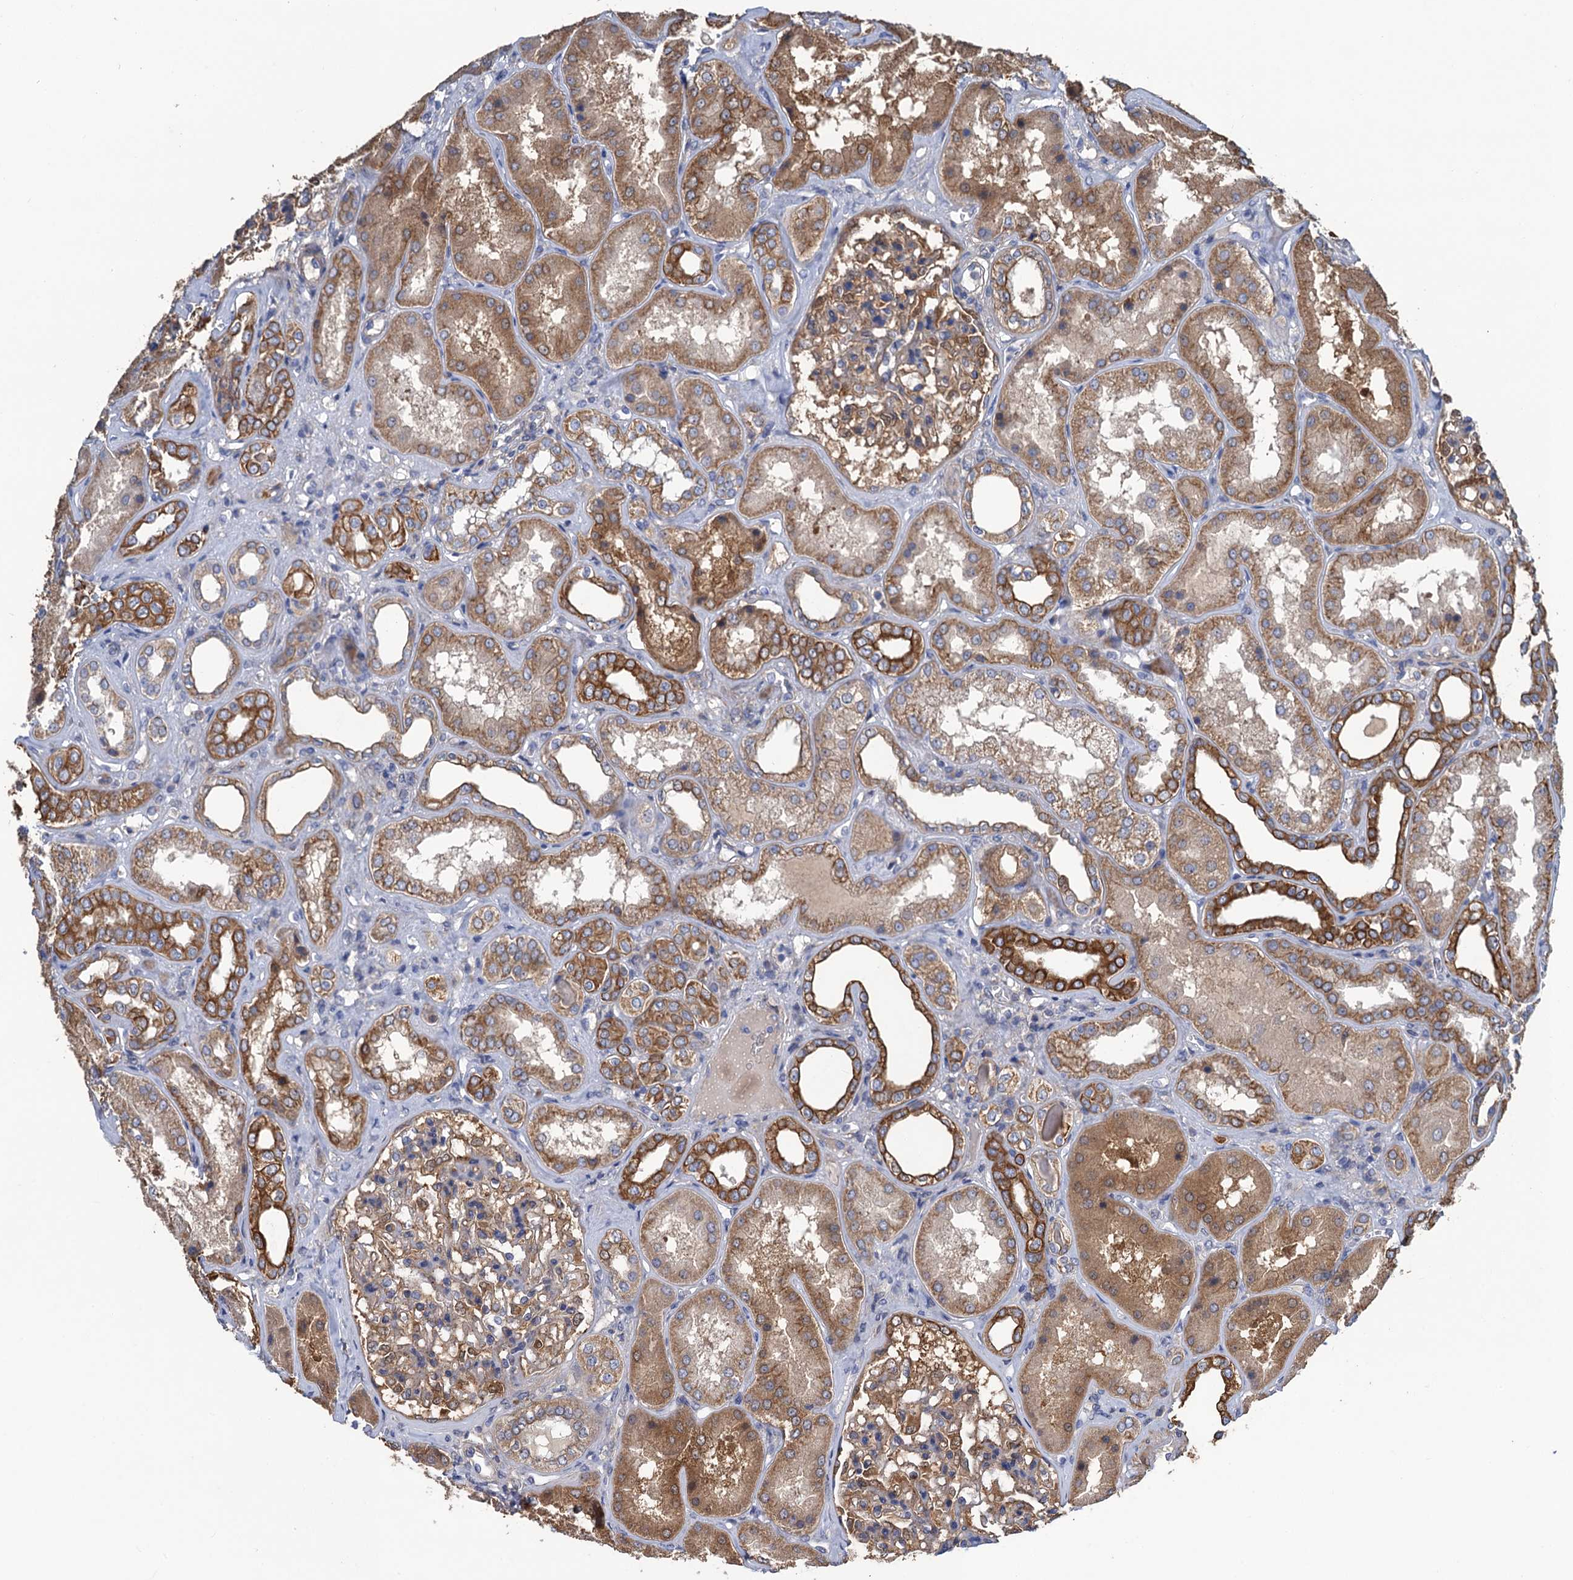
{"staining": {"intensity": "moderate", "quantity": ">75%", "location": "cytoplasmic/membranous"}, "tissue": "kidney", "cell_type": "Cells in glomeruli", "image_type": "normal", "snomed": [{"axis": "morphology", "description": "Normal tissue, NOS"}, {"axis": "topography", "description": "Kidney"}], "caption": "High-power microscopy captured an IHC micrograph of unremarkable kidney, revealing moderate cytoplasmic/membranous staining in approximately >75% of cells in glomeruli. (DAB (3,3'-diaminobenzidine) IHC with brightfield microscopy, high magnification).", "gene": "SMCO3", "patient": {"sex": "female", "age": 56}}